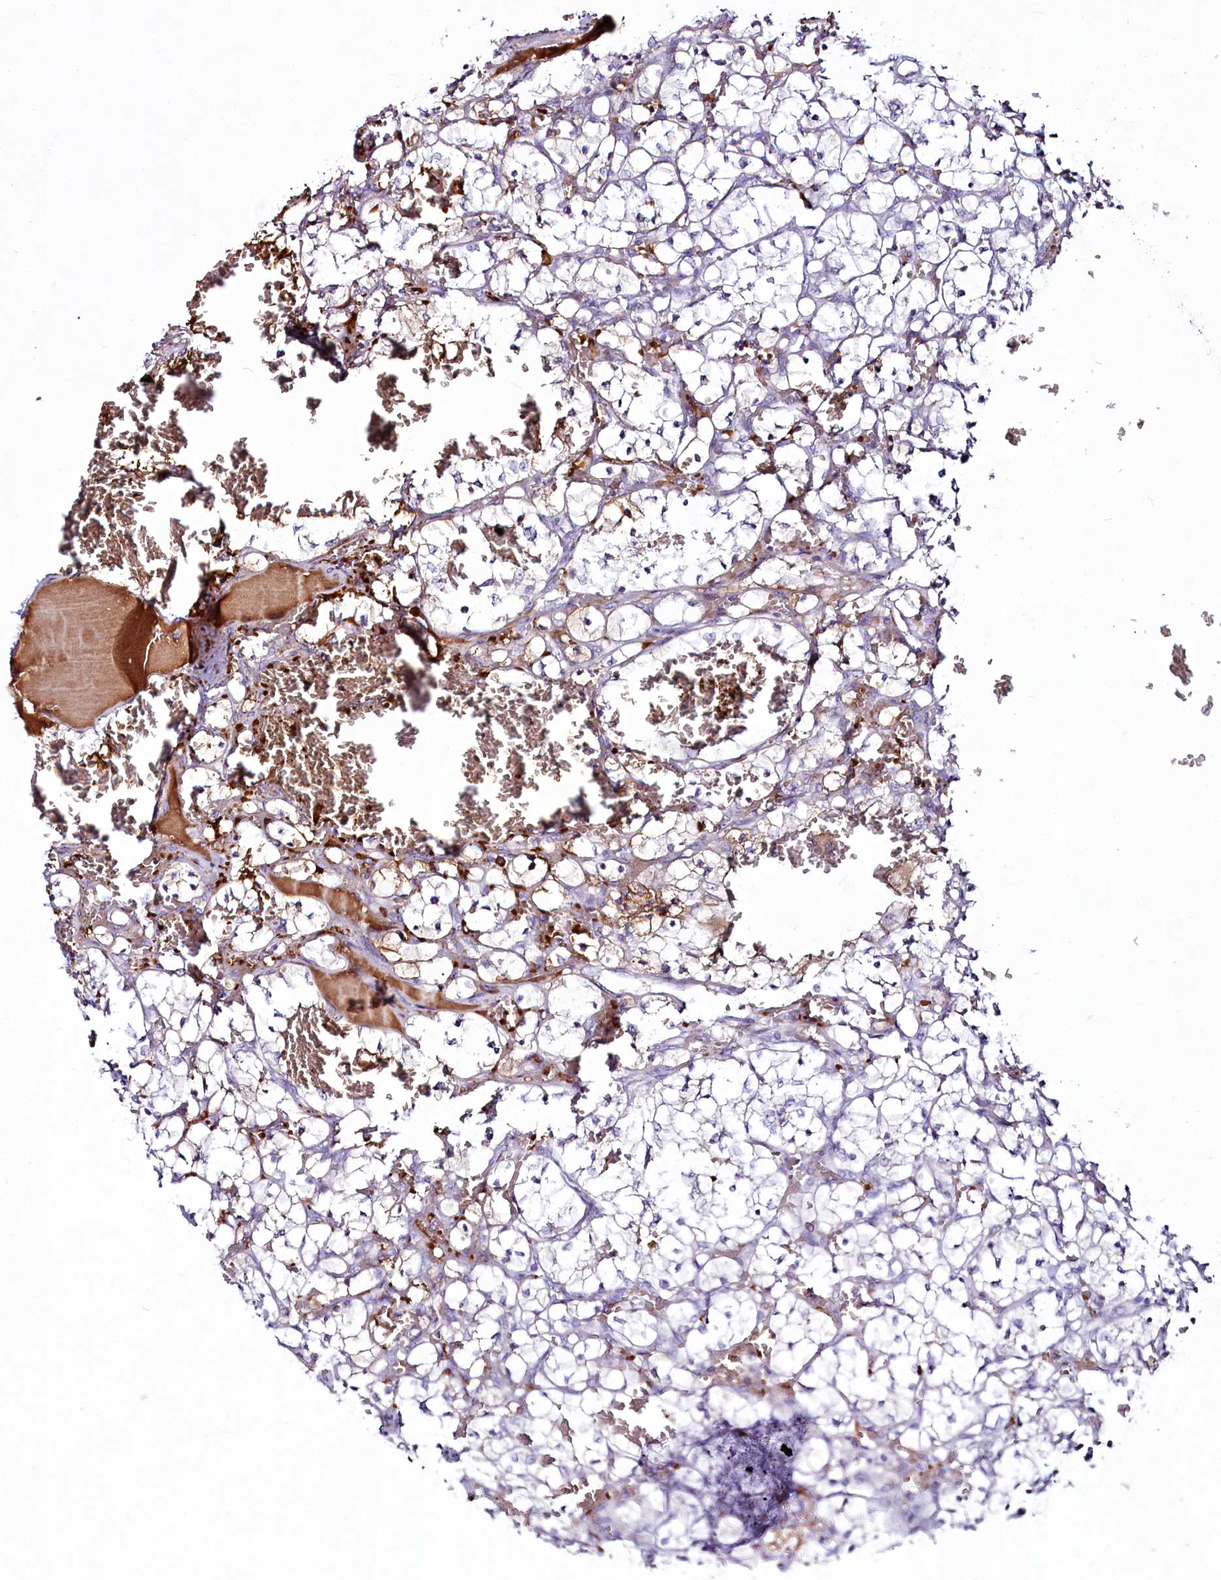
{"staining": {"intensity": "negative", "quantity": "none", "location": "none"}, "tissue": "renal cancer", "cell_type": "Tumor cells", "image_type": "cancer", "snomed": [{"axis": "morphology", "description": "Adenocarcinoma, NOS"}, {"axis": "topography", "description": "Kidney"}], "caption": "IHC of renal cancer shows no expression in tumor cells. (Brightfield microscopy of DAB (3,3'-diaminobenzidine) IHC at high magnification).", "gene": "SUSD3", "patient": {"sex": "female", "age": 69}}